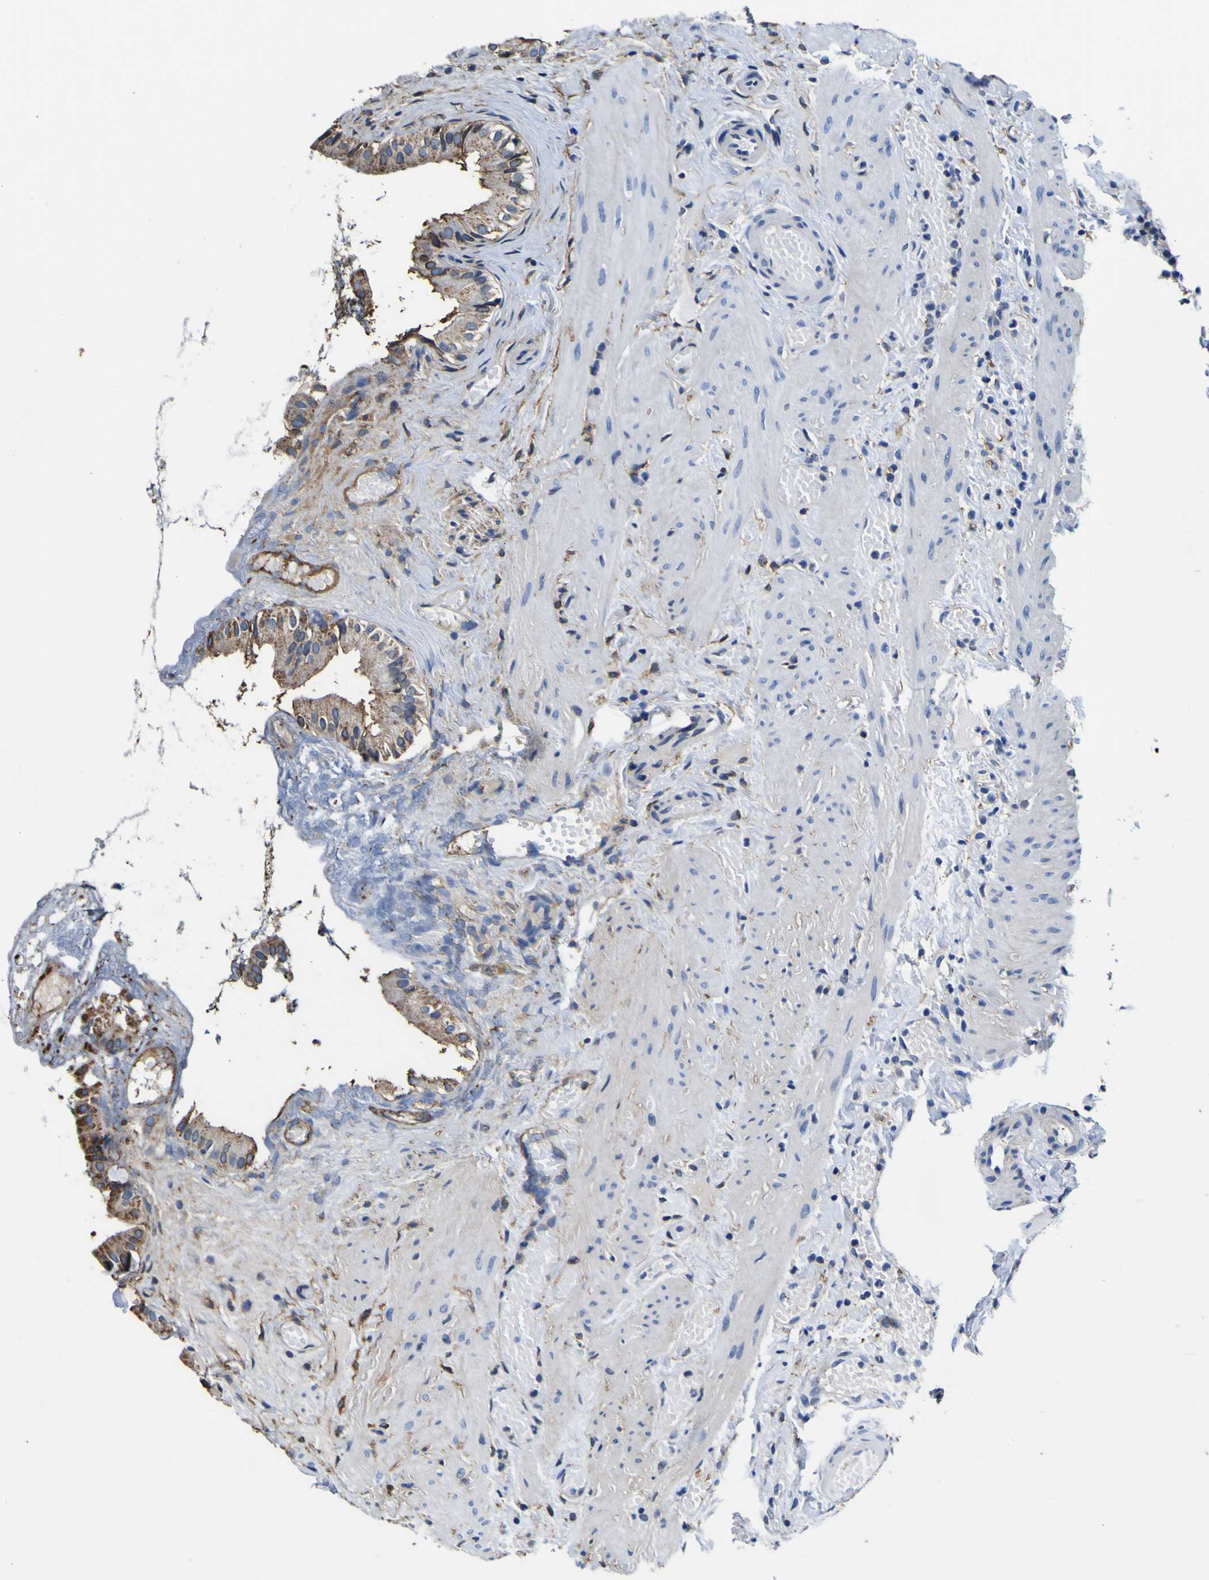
{"staining": {"intensity": "moderate", "quantity": "<25%", "location": "cytoplasmic/membranous"}, "tissue": "gallbladder", "cell_type": "Glandular cells", "image_type": "normal", "snomed": [{"axis": "morphology", "description": "Normal tissue, NOS"}, {"axis": "topography", "description": "Gallbladder"}], "caption": "Gallbladder stained with a brown dye shows moderate cytoplasmic/membranous positive positivity in about <25% of glandular cells.", "gene": "PXDN", "patient": {"sex": "female", "age": 26}}